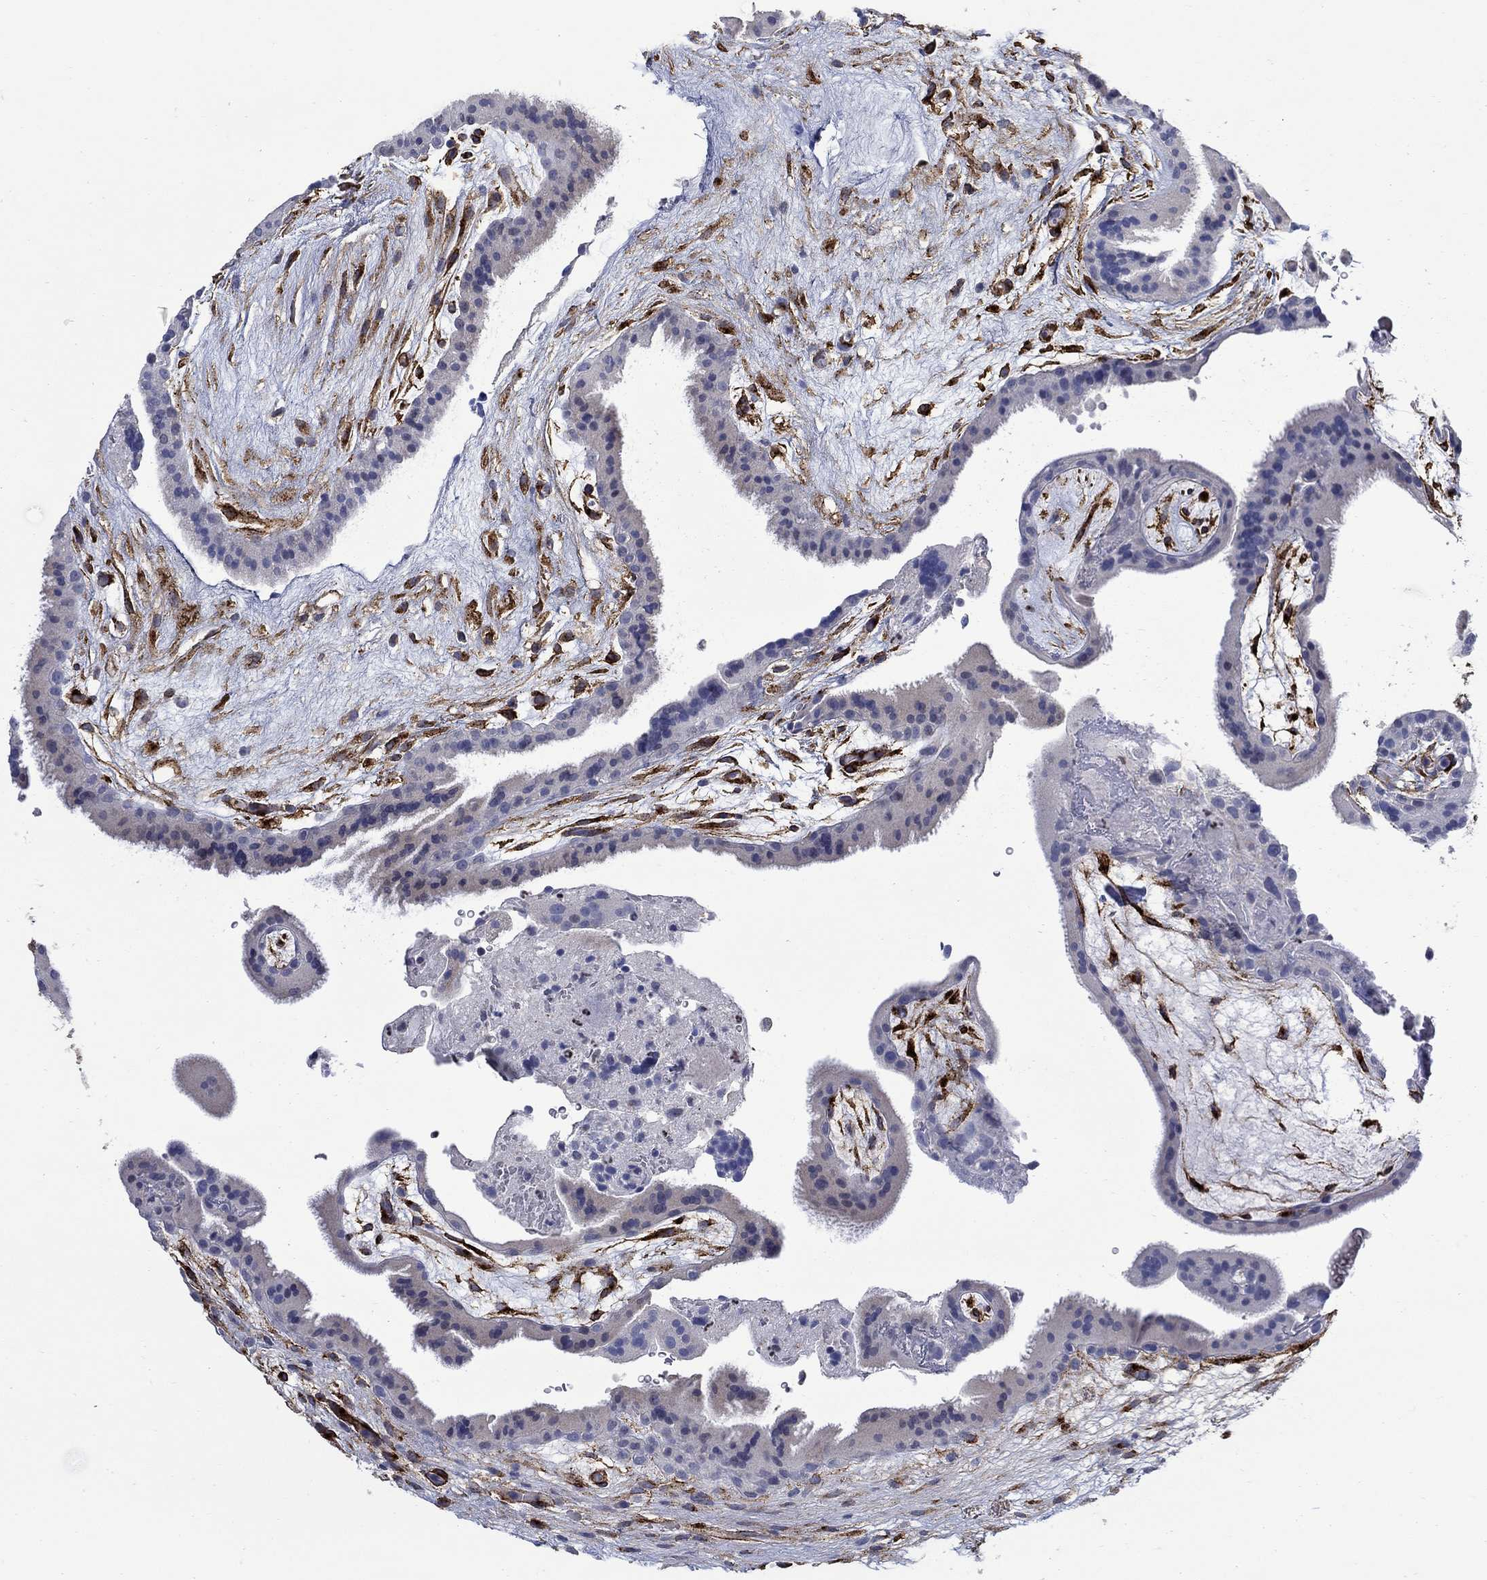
{"staining": {"intensity": "negative", "quantity": "none", "location": "none"}, "tissue": "placenta", "cell_type": "Decidual cells", "image_type": "normal", "snomed": [{"axis": "morphology", "description": "Normal tissue, NOS"}, {"axis": "topography", "description": "Placenta"}], "caption": "Immunohistochemistry (IHC) image of benign human placenta stained for a protein (brown), which displays no staining in decidual cells.", "gene": "DLK1", "patient": {"sex": "female", "age": 19}}